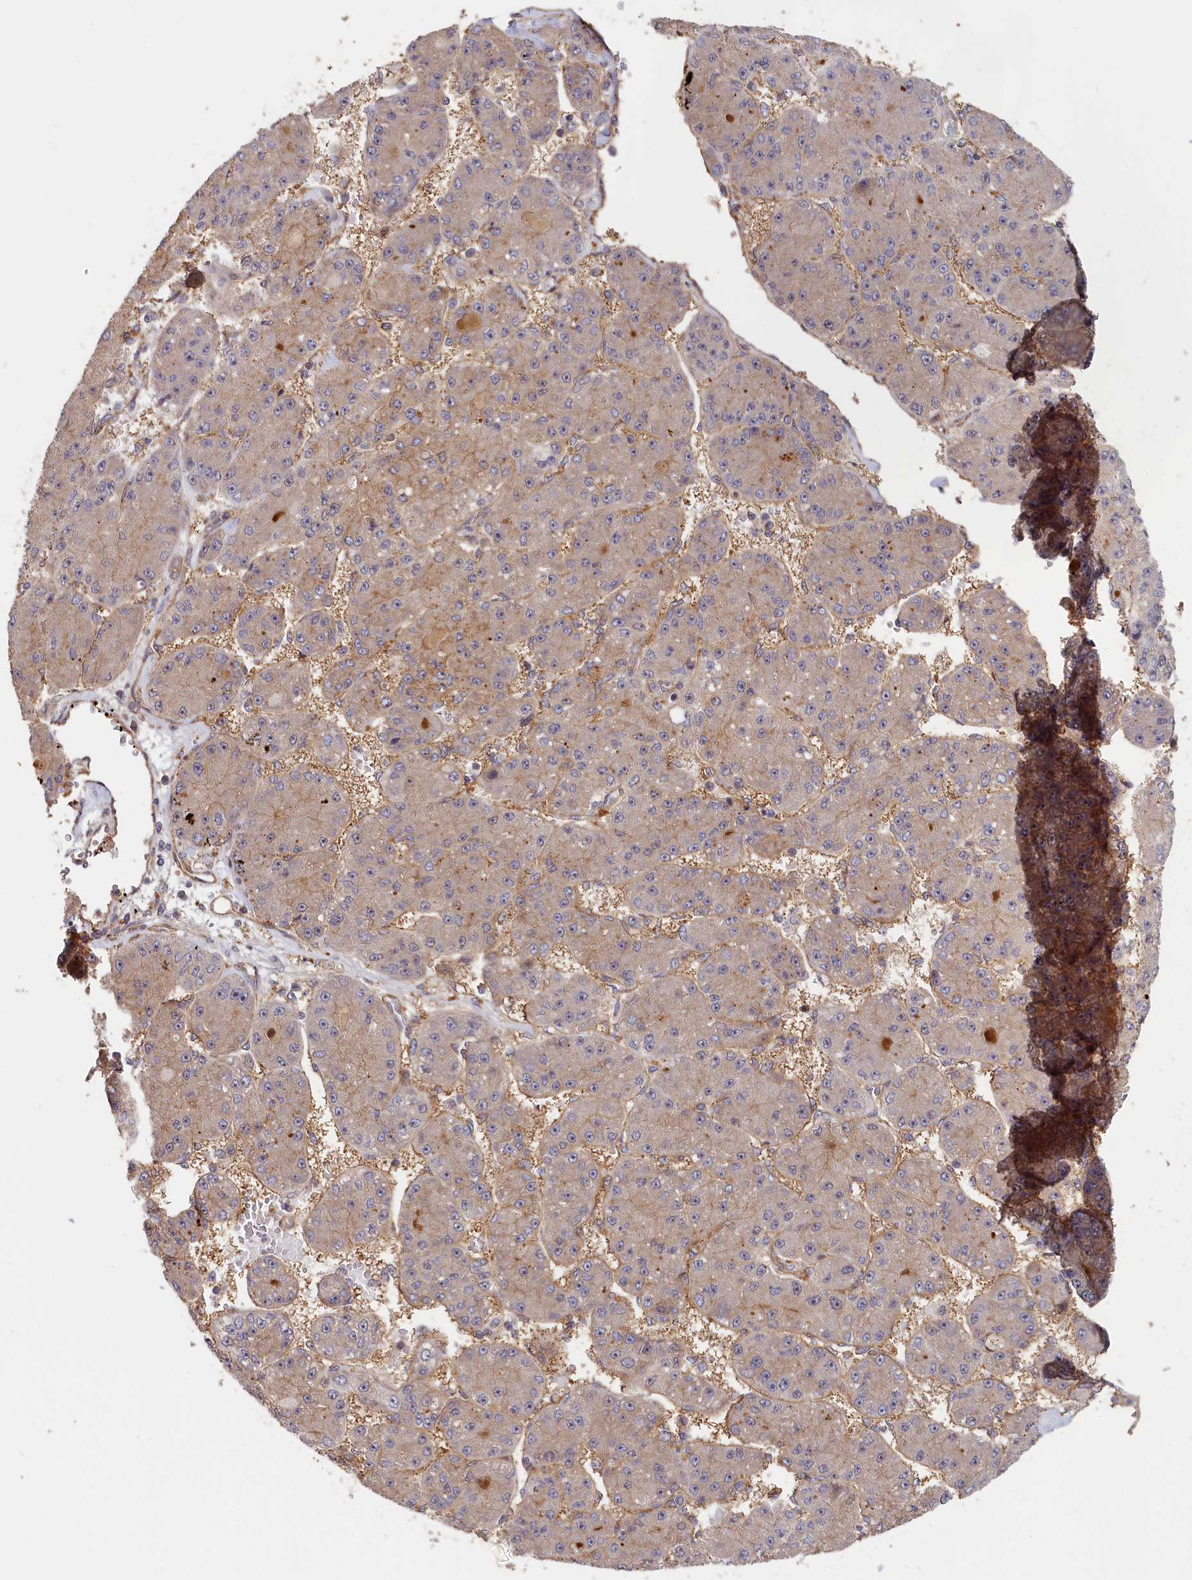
{"staining": {"intensity": "negative", "quantity": "none", "location": "none"}, "tissue": "liver cancer", "cell_type": "Tumor cells", "image_type": "cancer", "snomed": [{"axis": "morphology", "description": "Carcinoma, Hepatocellular, NOS"}, {"axis": "topography", "description": "Liver"}], "caption": "The histopathology image displays no significant expression in tumor cells of liver cancer.", "gene": "CEP44", "patient": {"sex": "male", "age": 67}}